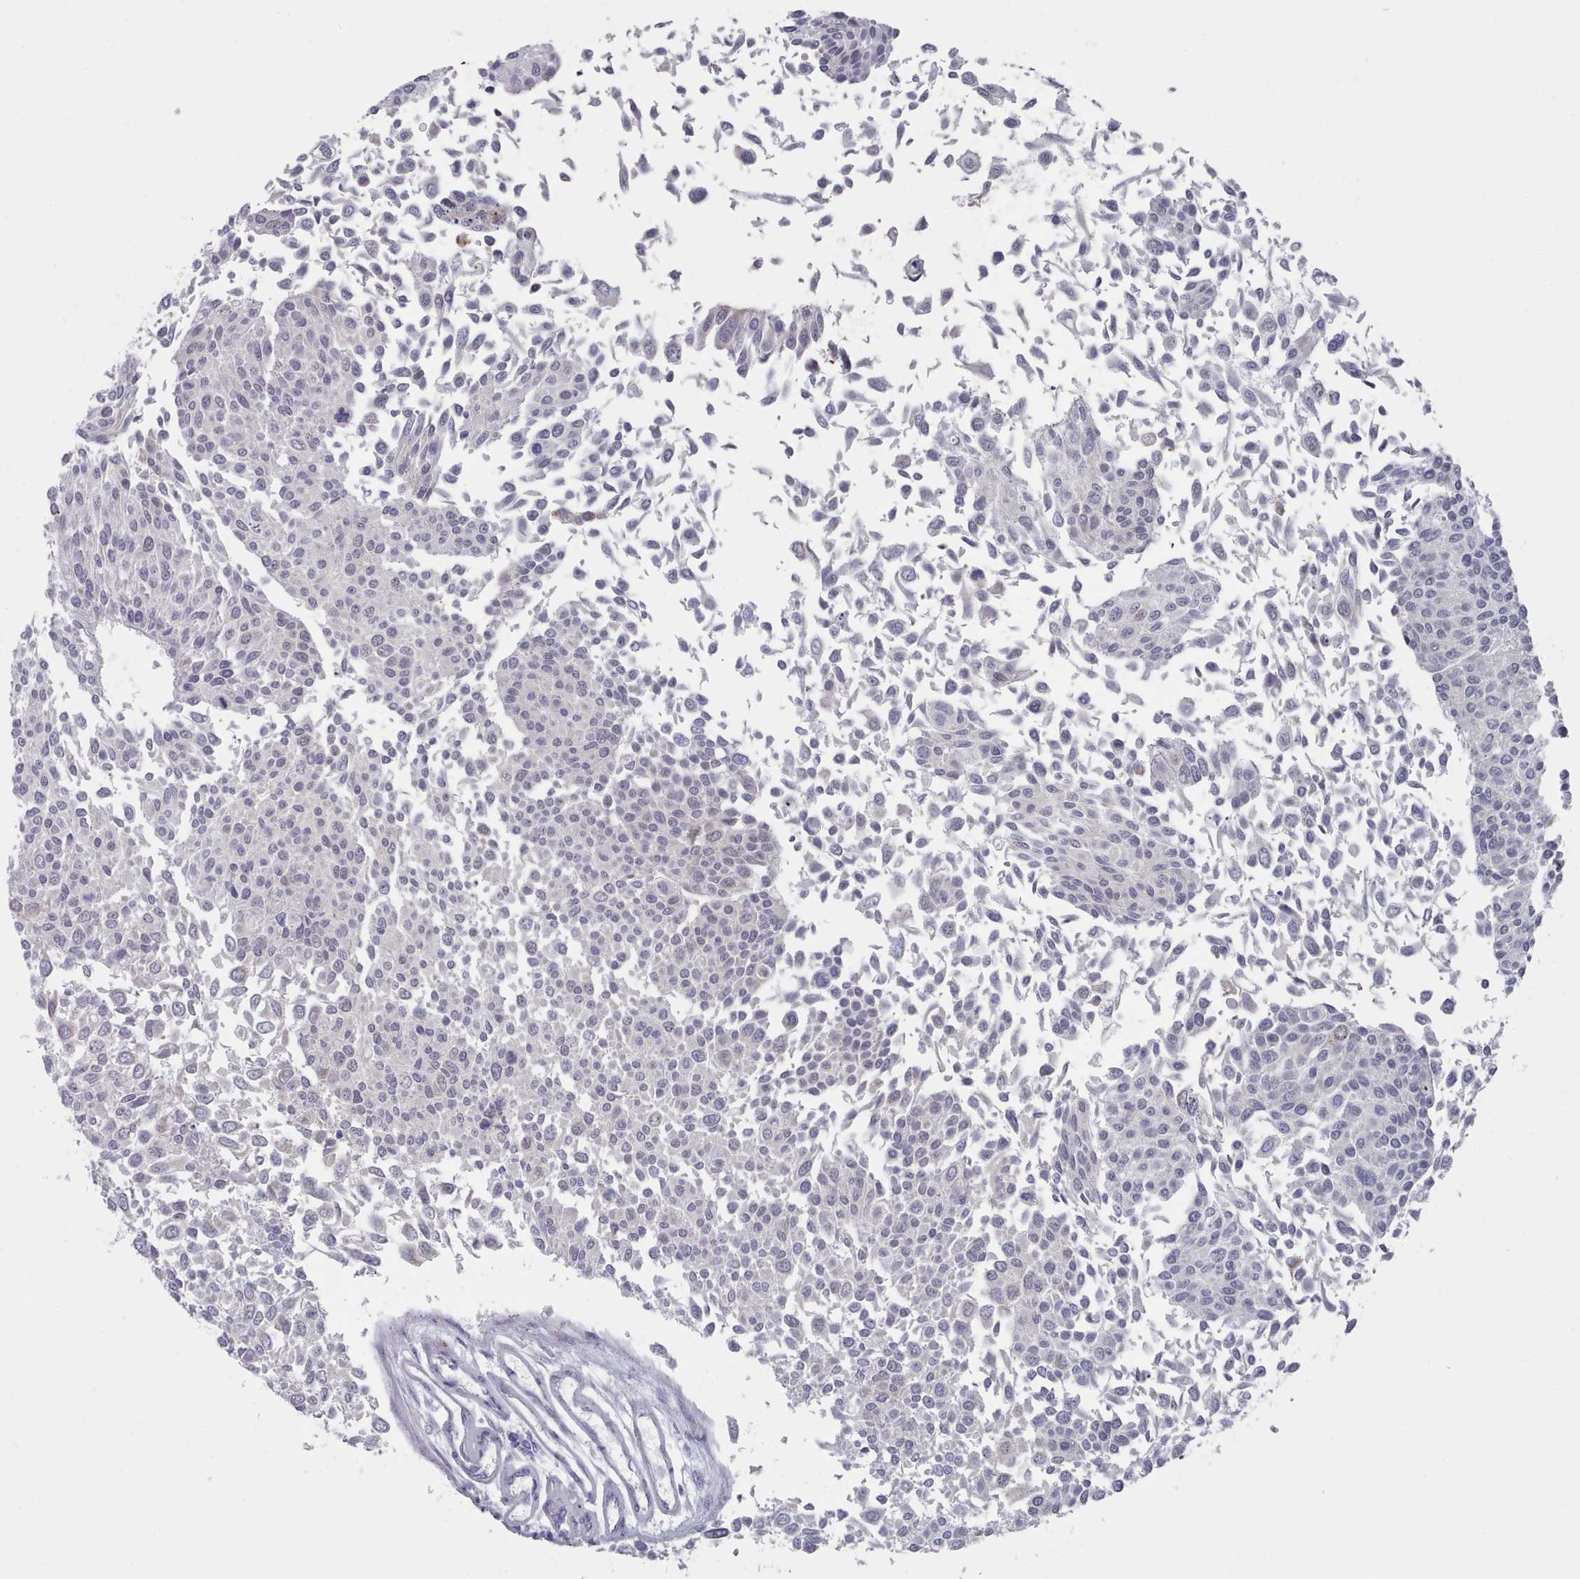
{"staining": {"intensity": "negative", "quantity": "none", "location": "none"}, "tissue": "urothelial cancer", "cell_type": "Tumor cells", "image_type": "cancer", "snomed": [{"axis": "morphology", "description": "Urothelial carcinoma, NOS"}, {"axis": "topography", "description": "Urinary bladder"}], "caption": "This is an IHC photomicrograph of human transitional cell carcinoma. There is no expression in tumor cells.", "gene": "TRARG1", "patient": {"sex": "male", "age": 55}}